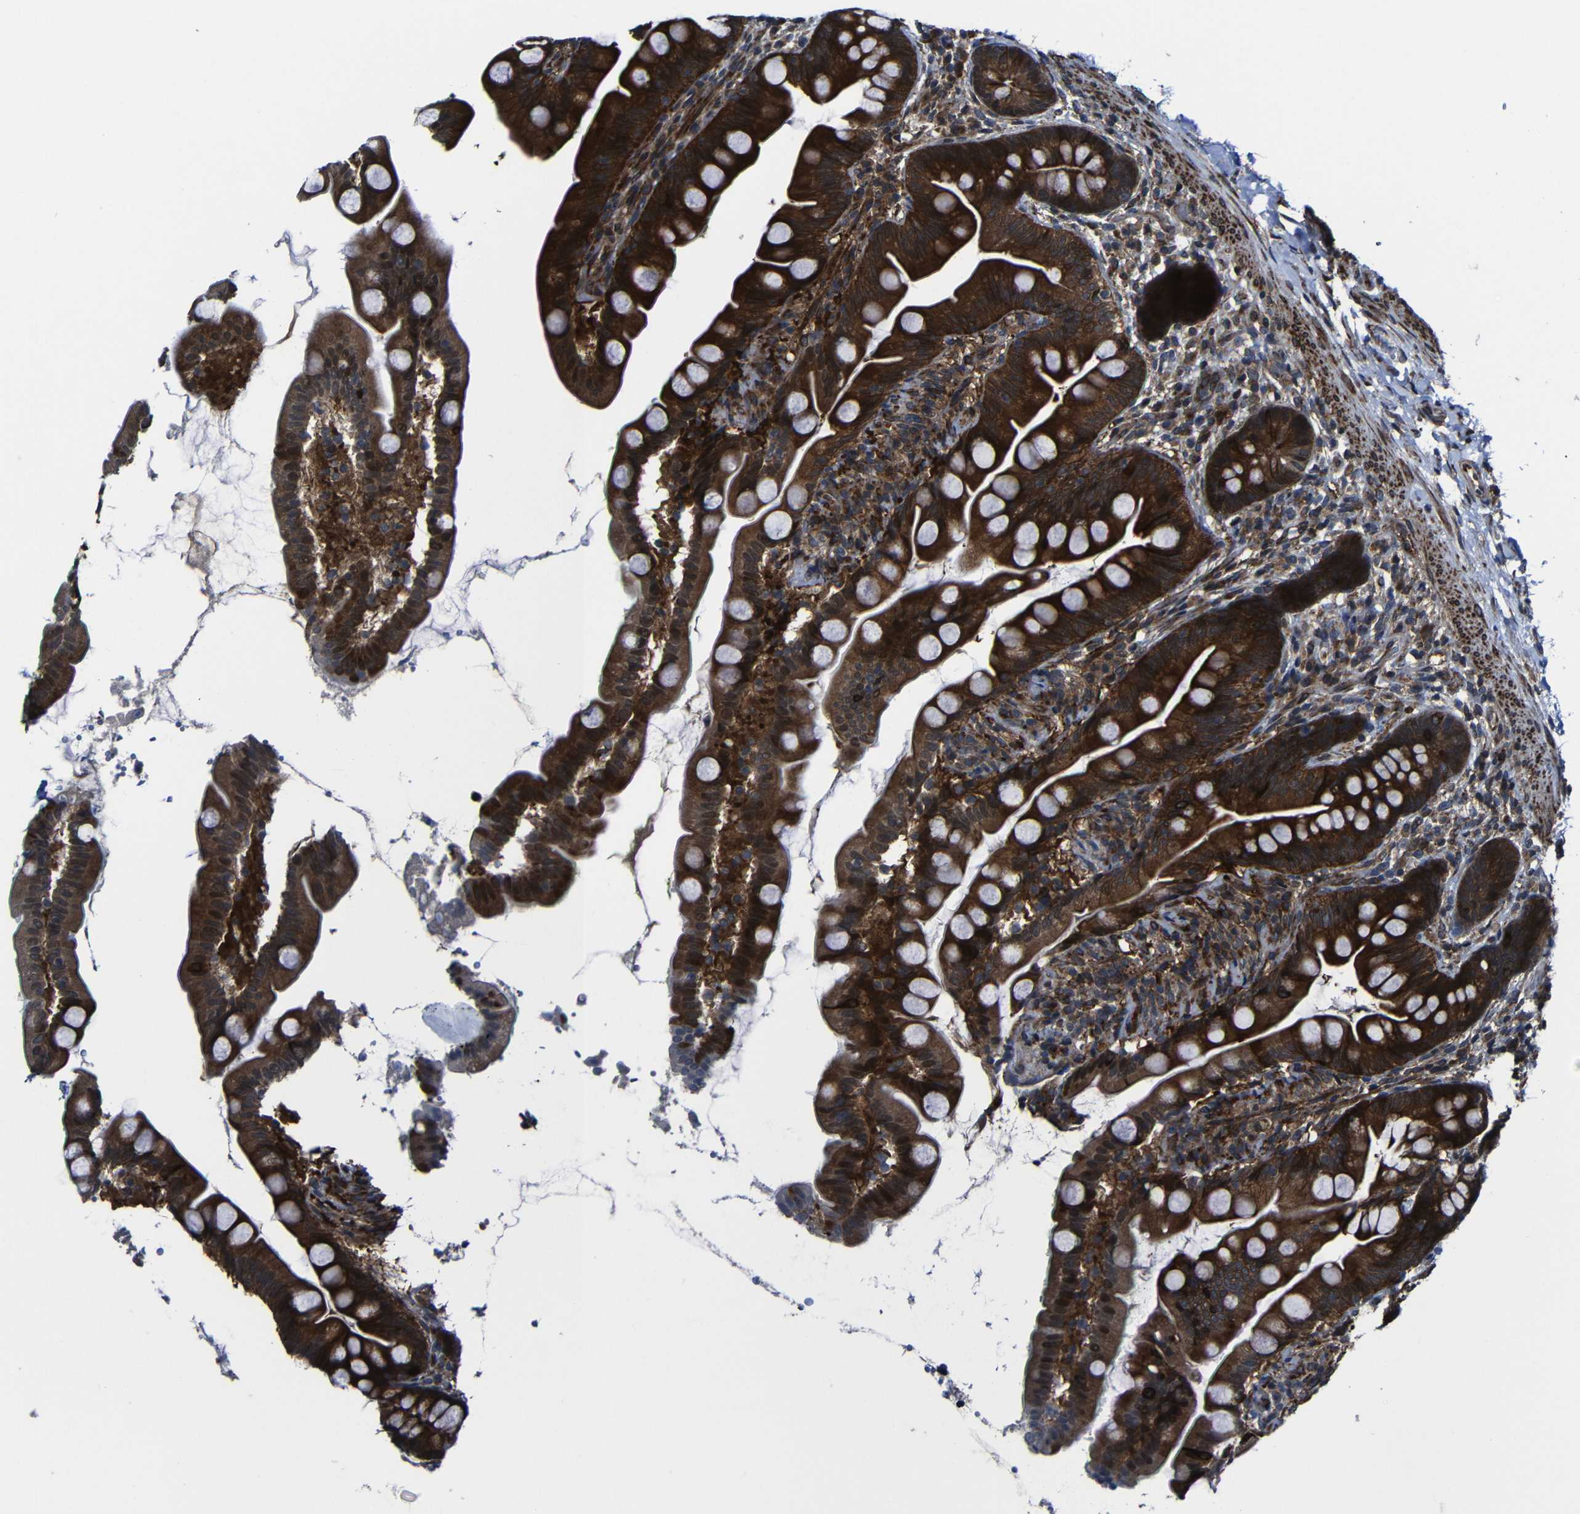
{"staining": {"intensity": "strong", "quantity": ">75%", "location": "cytoplasmic/membranous"}, "tissue": "small intestine", "cell_type": "Glandular cells", "image_type": "normal", "snomed": [{"axis": "morphology", "description": "Normal tissue, NOS"}, {"axis": "topography", "description": "Small intestine"}], "caption": "The photomicrograph shows a brown stain indicating the presence of a protein in the cytoplasmic/membranous of glandular cells in small intestine. The protein is stained brown, and the nuclei are stained in blue (DAB (3,3'-diaminobenzidine) IHC with brightfield microscopy, high magnification).", "gene": "KIAA0513", "patient": {"sex": "female", "age": 56}}